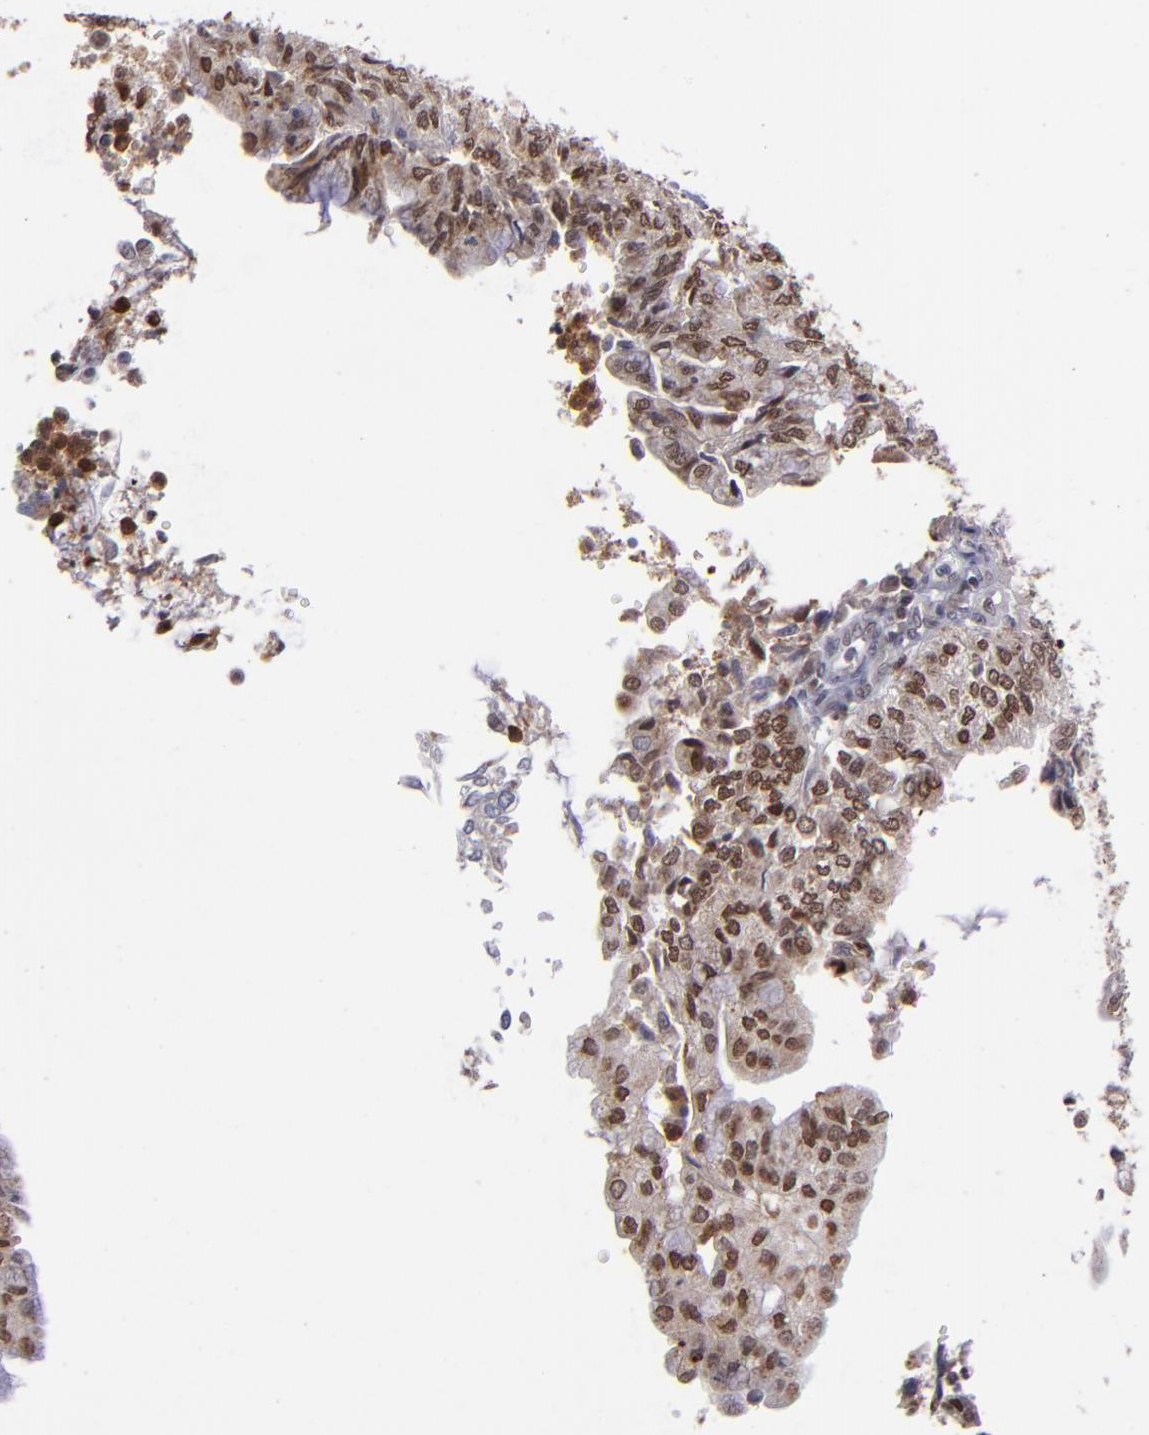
{"staining": {"intensity": "moderate", "quantity": ">75%", "location": "nuclear"}, "tissue": "endometrial cancer", "cell_type": "Tumor cells", "image_type": "cancer", "snomed": [{"axis": "morphology", "description": "Adenocarcinoma, NOS"}, {"axis": "topography", "description": "Endometrium"}], "caption": "Immunohistochemical staining of human adenocarcinoma (endometrial) displays medium levels of moderate nuclear protein staining in about >75% of tumor cells. The protein of interest is shown in brown color, while the nuclei are stained blue.", "gene": "RREB1", "patient": {"sex": "female", "age": 59}}